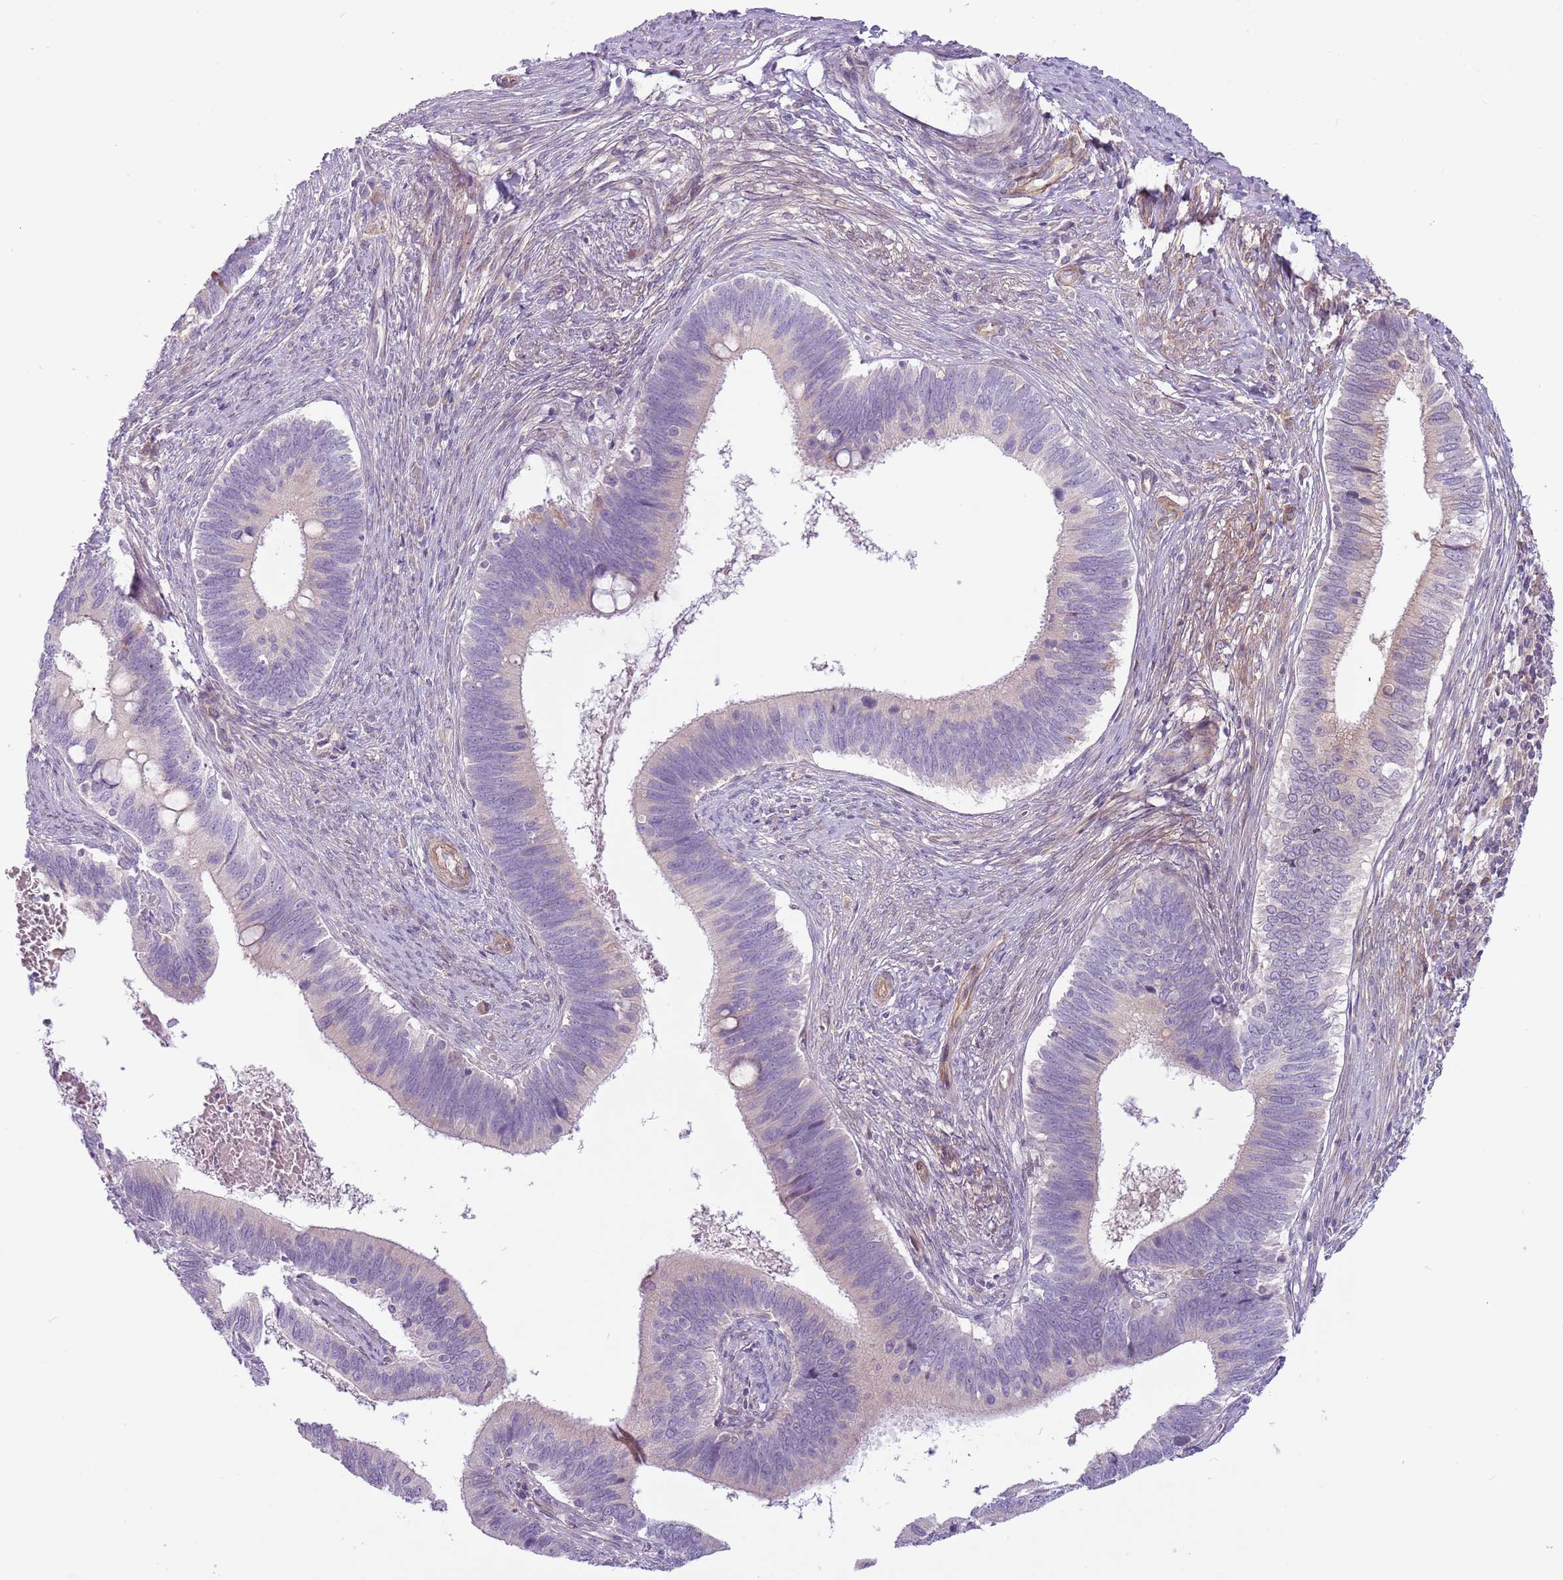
{"staining": {"intensity": "negative", "quantity": "none", "location": "none"}, "tissue": "cervical cancer", "cell_type": "Tumor cells", "image_type": "cancer", "snomed": [{"axis": "morphology", "description": "Adenocarcinoma, NOS"}, {"axis": "topography", "description": "Cervix"}], "caption": "IHC of human cervical cancer (adenocarcinoma) exhibits no staining in tumor cells.", "gene": "MRO", "patient": {"sex": "female", "age": 42}}